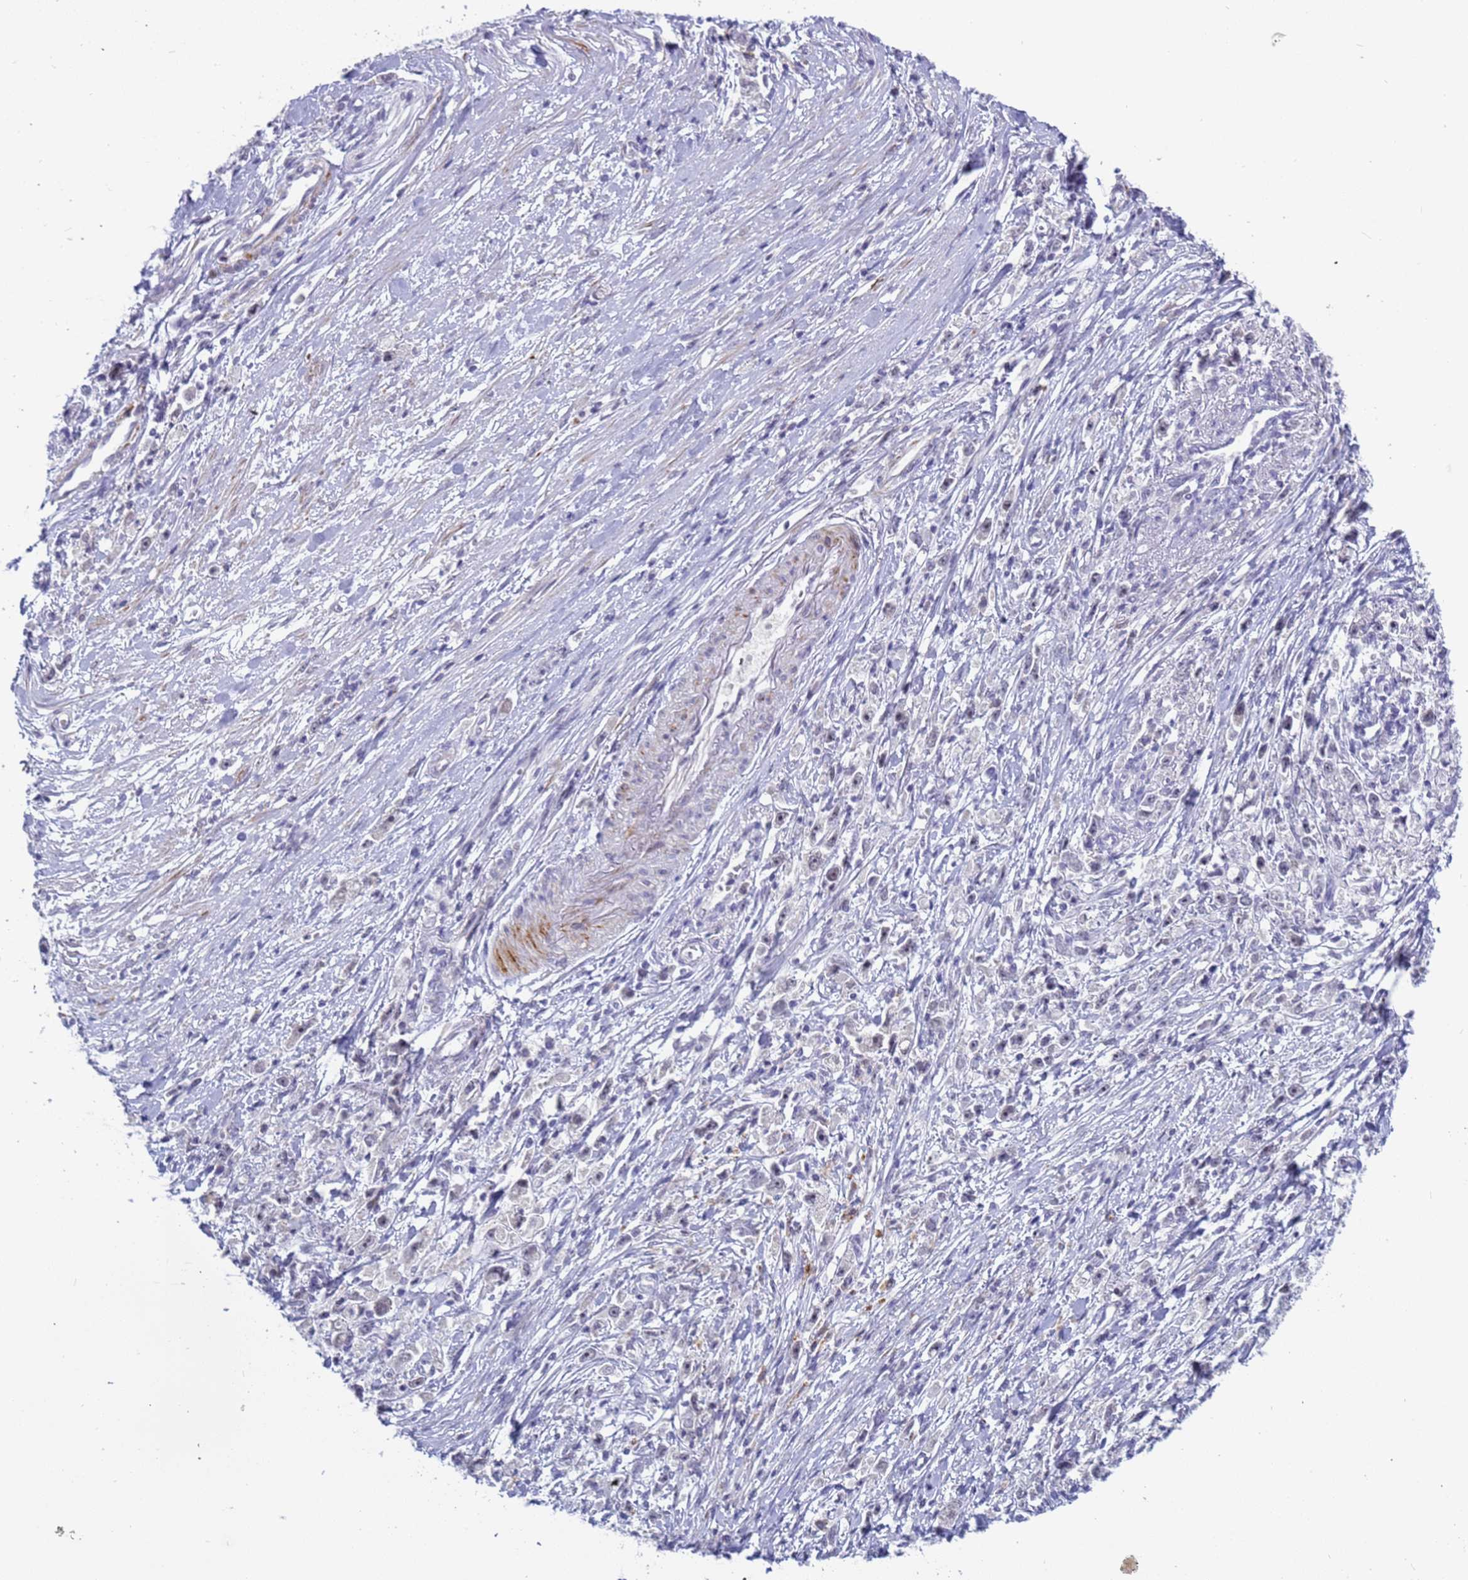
{"staining": {"intensity": "negative", "quantity": "none", "location": "none"}, "tissue": "stomach cancer", "cell_type": "Tumor cells", "image_type": "cancer", "snomed": [{"axis": "morphology", "description": "Adenocarcinoma, NOS"}, {"axis": "topography", "description": "Stomach"}], "caption": "Tumor cells show no significant protein expression in stomach adenocarcinoma.", "gene": "CXorf65", "patient": {"sex": "female", "age": 59}}